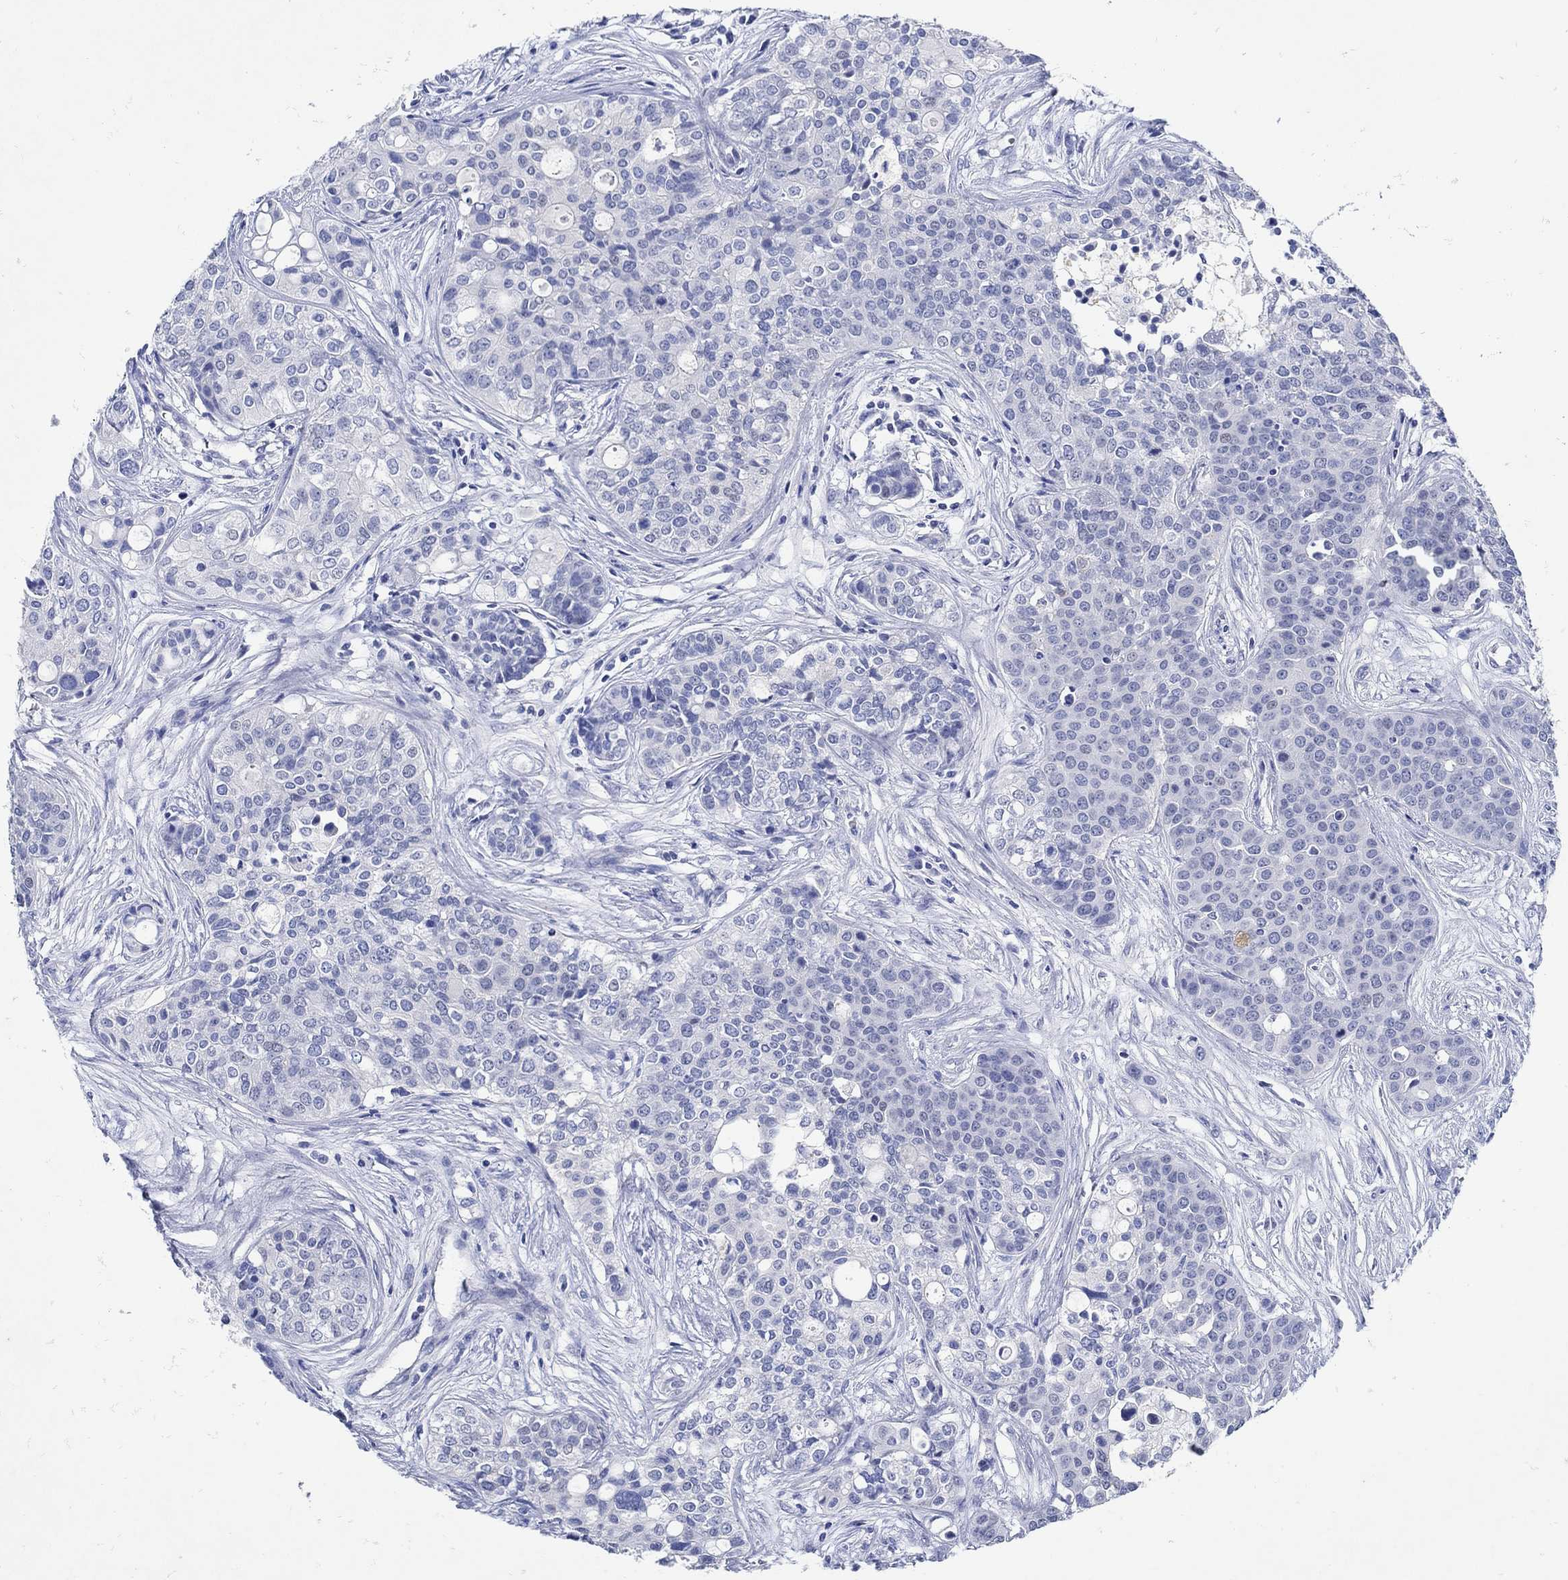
{"staining": {"intensity": "negative", "quantity": "none", "location": "none"}, "tissue": "carcinoid", "cell_type": "Tumor cells", "image_type": "cancer", "snomed": [{"axis": "morphology", "description": "Carcinoid, malignant, NOS"}, {"axis": "topography", "description": "Colon"}], "caption": "DAB (3,3'-diaminobenzidine) immunohistochemical staining of human malignant carcinoid displays no significant staining in tumor cells.", "gene": "NOS1", "patient": {"sex": "male", "age": 81}}